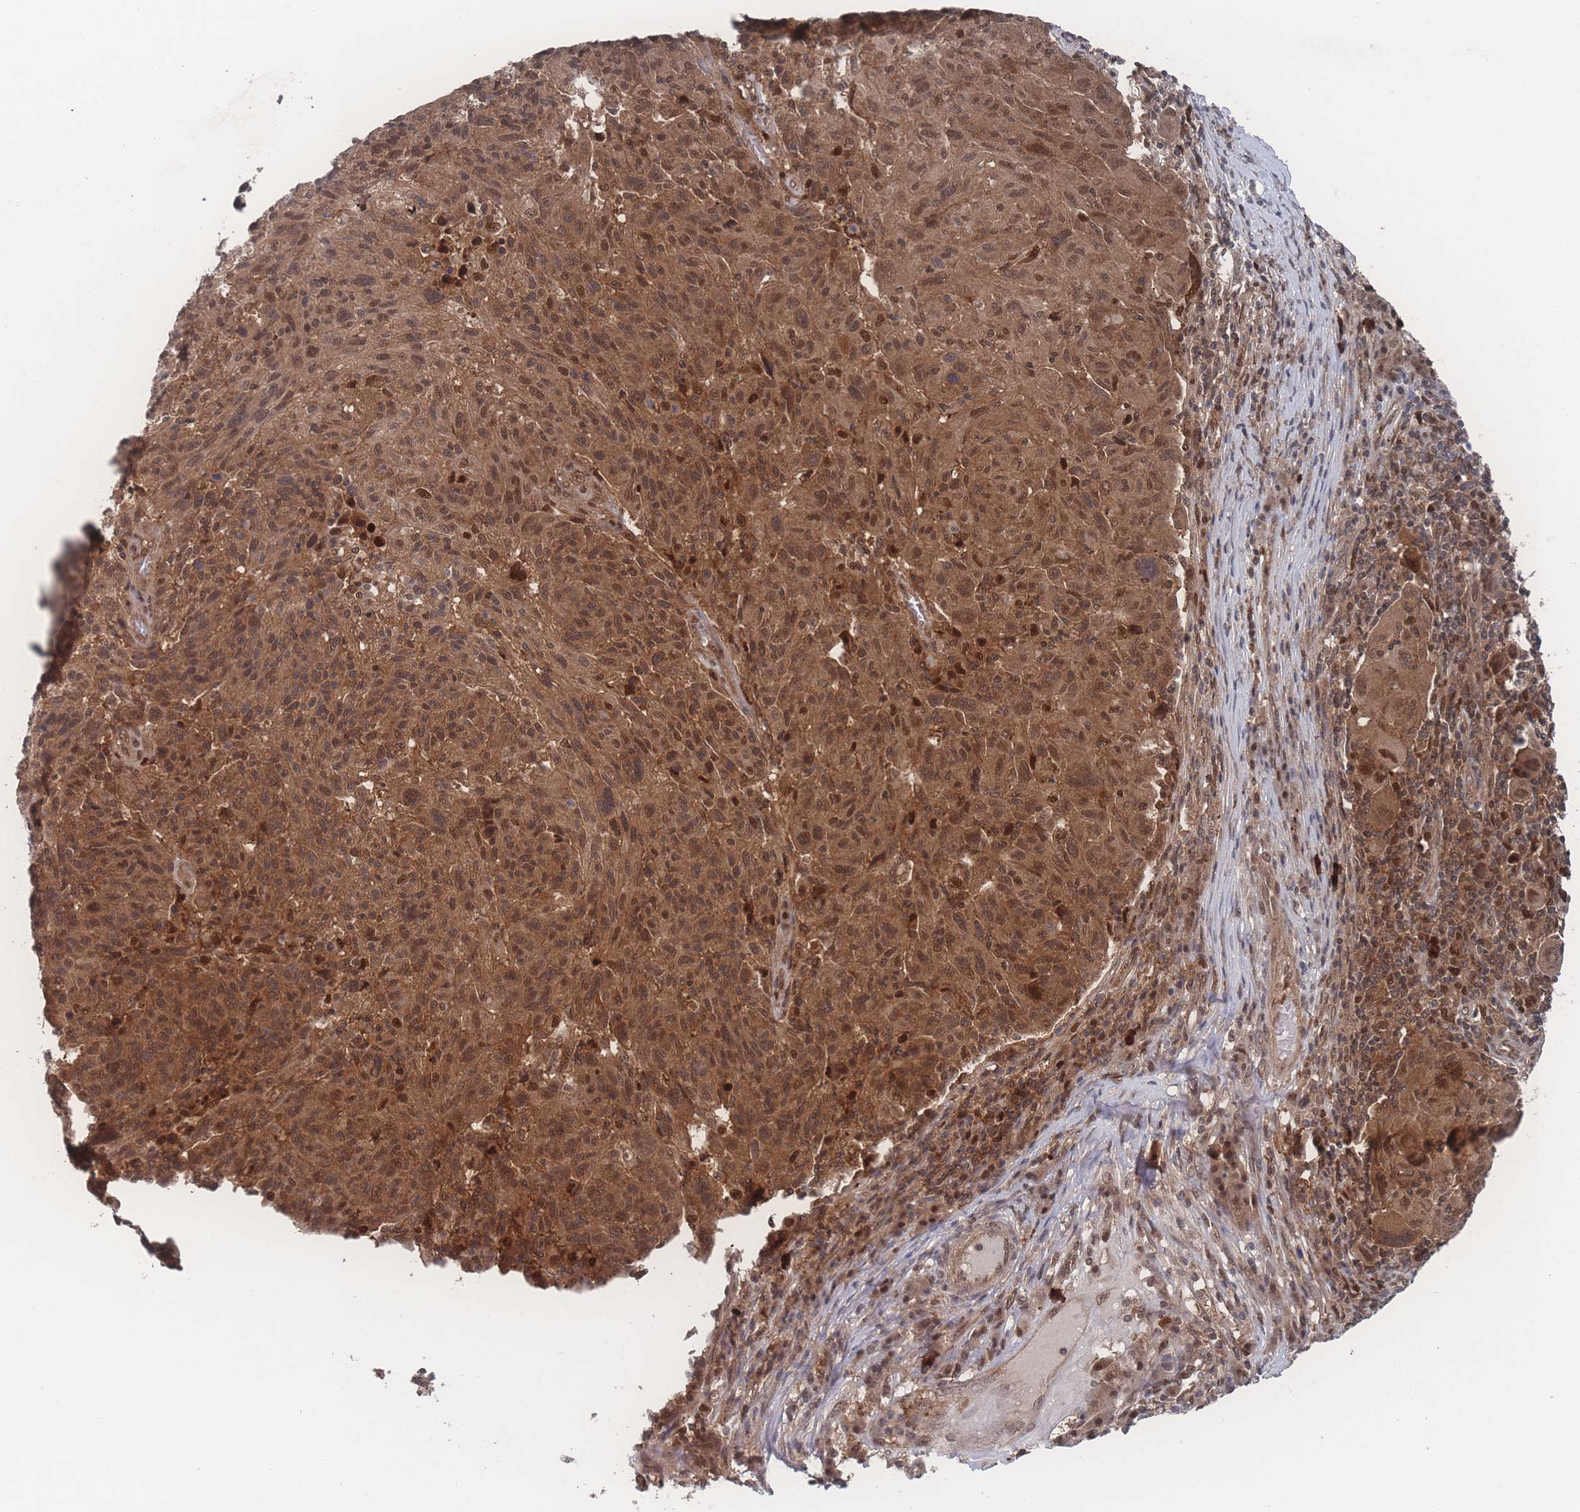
{"staining": {"intensity": "moderate", "quantity": ">75%", "location": "cytoplasmic/membranous,nuclear"}, "tissue": "melanoma", "cell_type": "Tumor cells", "image_type": "cancer", "snomed": [{"axis": "morphology", "description": "Malignant melanoma, NOS"}, {"axis": "topography", "description": "Skin"}], "caption": "This is an image of immunohistochemistry staining of melanoma, which shows moderate expression in the cytoplasmic/membranous and nuclear of tumor cells.", "gene": "PSMA1", "patient": {"sex": "male", "age": 53}}